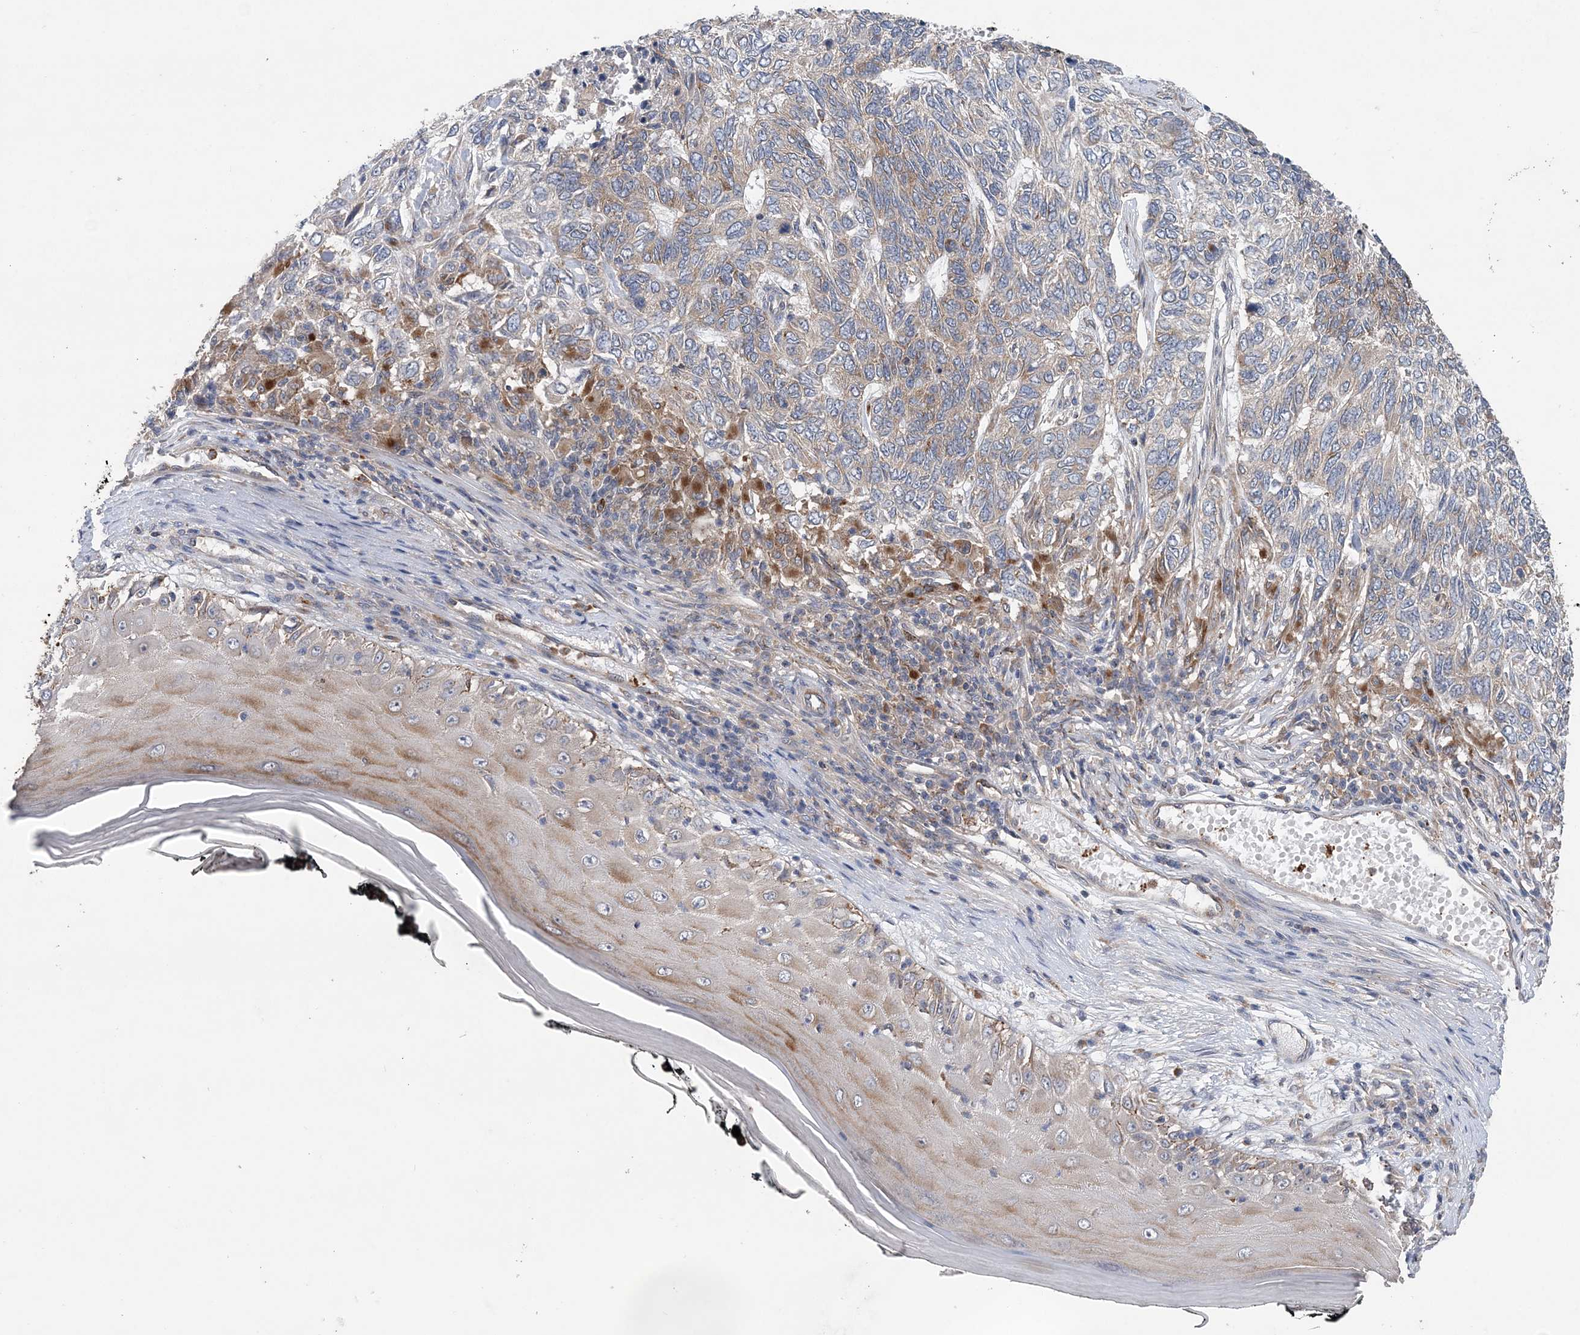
{"staining": {"intensity": "weak", "quantity": "<25%", "location": "cytoplasmic/membranous"}, "tissue": "skin cancer", "cell_type": "Tumor cells", "image_type": "cancer", "snomed": [{"axis": "morphology", "description": "Basal cell carcinoma"}, {"axis": "topography", "description": "Skin"}], "caption": "Image shows no significant protein positivity in tumor cells of basal cell carcinoma (skin).", "gene": "PTTG1IP", "patient": {"sex": "female", "age": 65}}